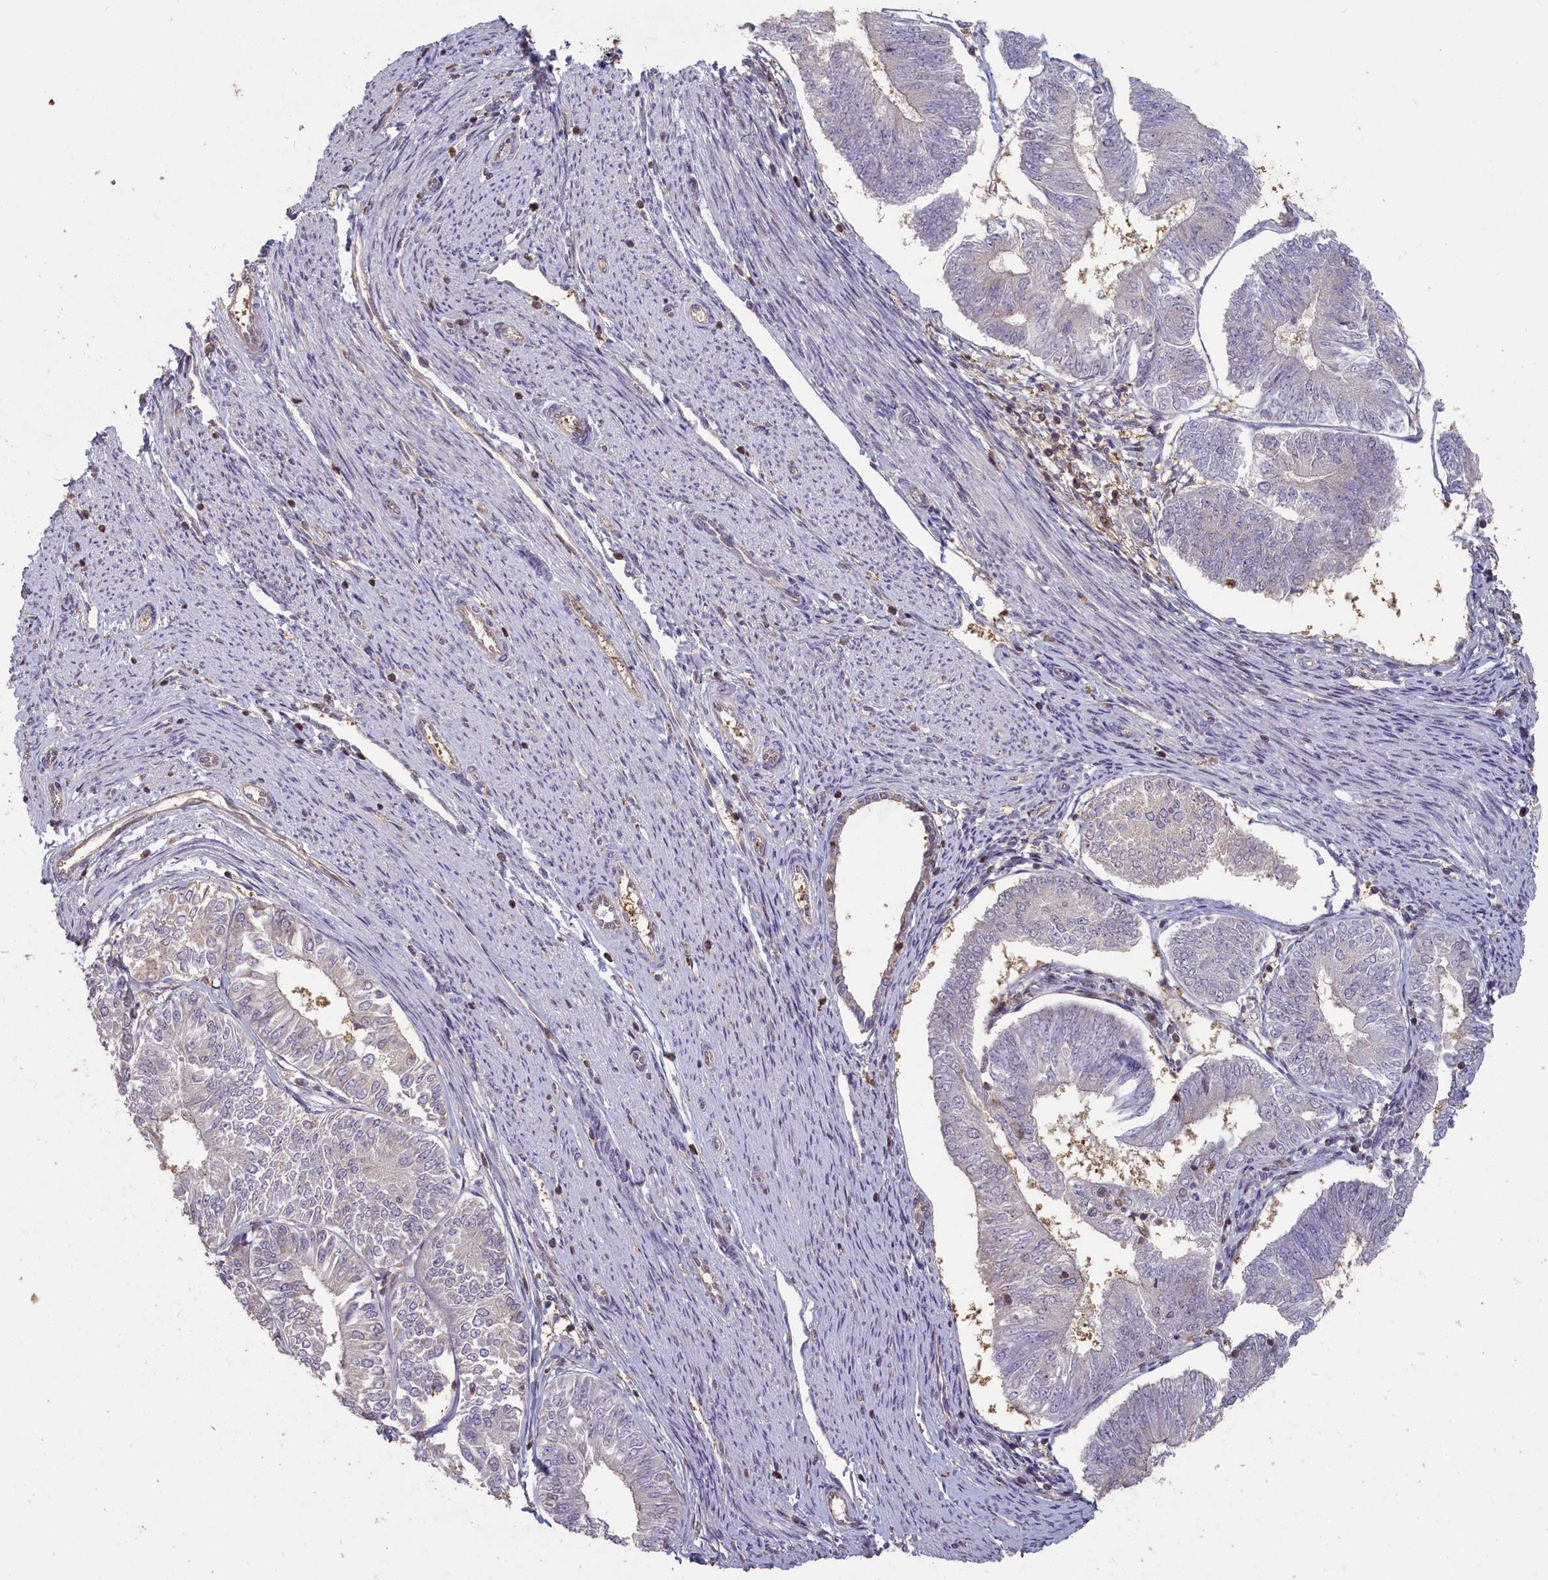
{"staining": {"intensity": "negative", "quantity": "none", "location": "none"}, "tissue": "endometrial cancer", "cell_type": "Tumor cells", "image_type": "cancer", "snomed": [{"axis": "morphology", "description": "Adenocarcinoma, NOS"}, {"axis": "topography", "description": "Endometrium"}], "caption": "Immunohistochemical staining of endometrial adenocarcinoma displays no significant positivity in tumor cells.", "gene": "MADD", "patient": {"sex": "female", "age": 58}}